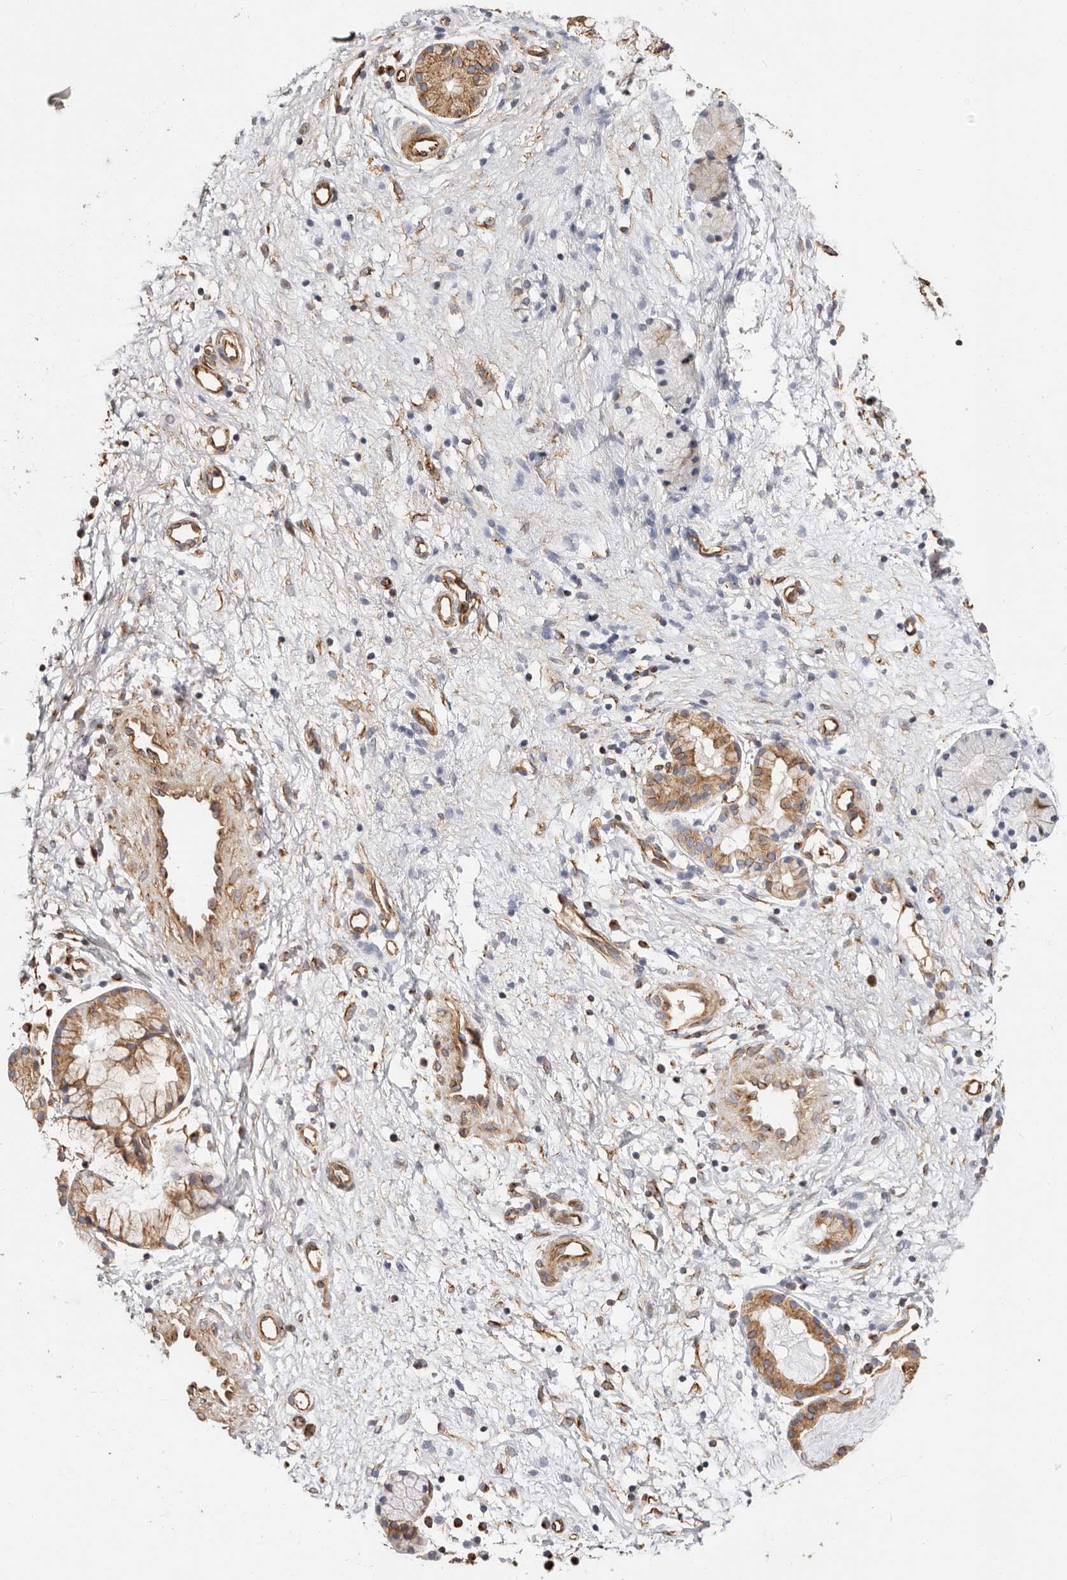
{"staining": {"intensity": "moderate", "quantity": ">75%", "location": "cytoplasmic/membranous"}, "tissue": "nasopharynx", "cell_type": "Respiratory epithelial cells", "image_type": "normal", "snomed": [{"axis": "morphology", "description": "Normal tissue, NOS"}, {"axis": "topography", "description": "Nasopharynx"}], "caption": "Respiratory epithelial cells display moderate cytoplasmic/membranous positivity in approximately >75% of cells in normal nasopharynx.", "gene": "DTNBP1", "patient": {"sex": "male", "age": 21}}